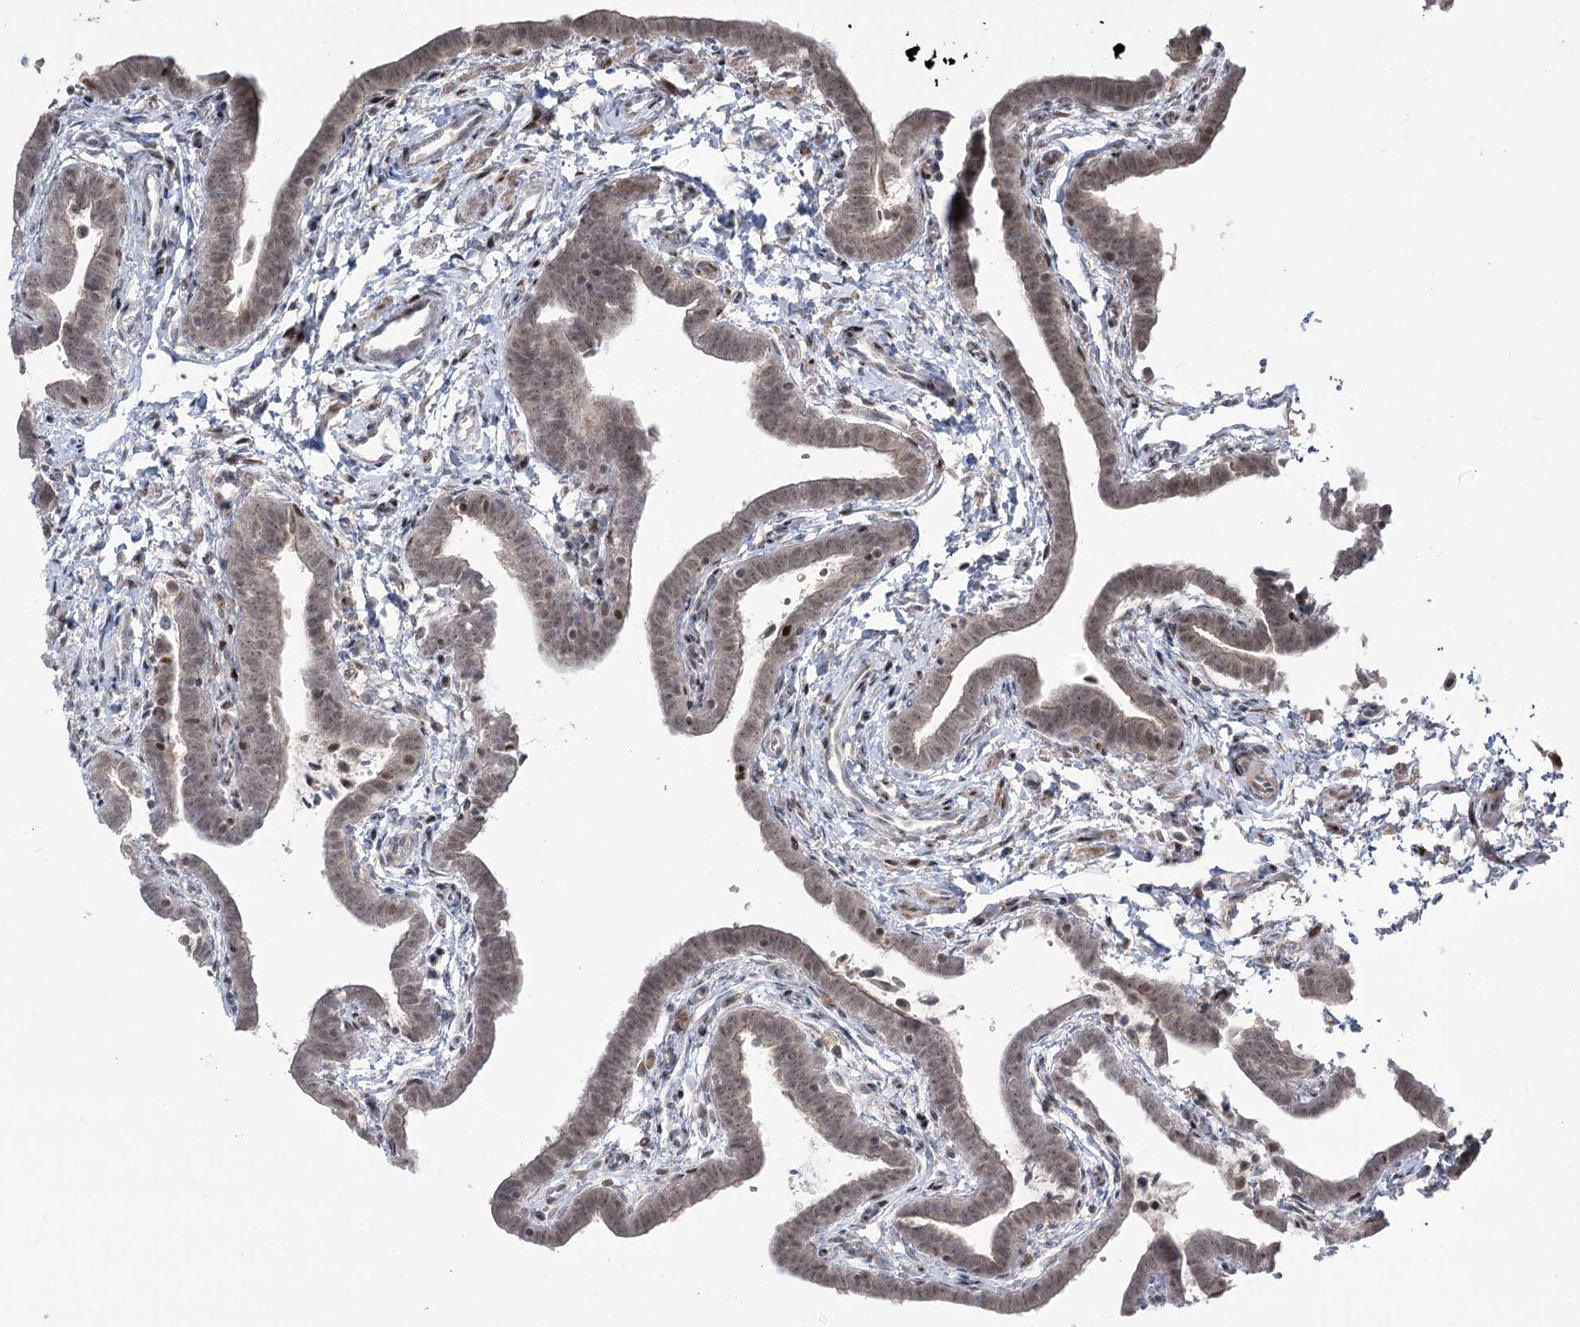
{"staining": {"intensity": "weak", "quantity": "25%-75%", "location": "cytoplasmic/membranous,nuclear"}, "tissue": "fallopian tube", "cell_type": "Glandular cells", "image_type": "normal", "snomed": [{"axis": "morphology", "description": "Normal tissue, NOS"}, {"axis": "topography", "description": "Fallopian tube"}], "caption": "Protein staining of unremarkable fallopian tube shows weak cytoplasmic/membranous,nuclear expression in about 25%-75% of glandular cells.", "gene": "HELQ", "patient": {"sex": "female", "age": 36}}